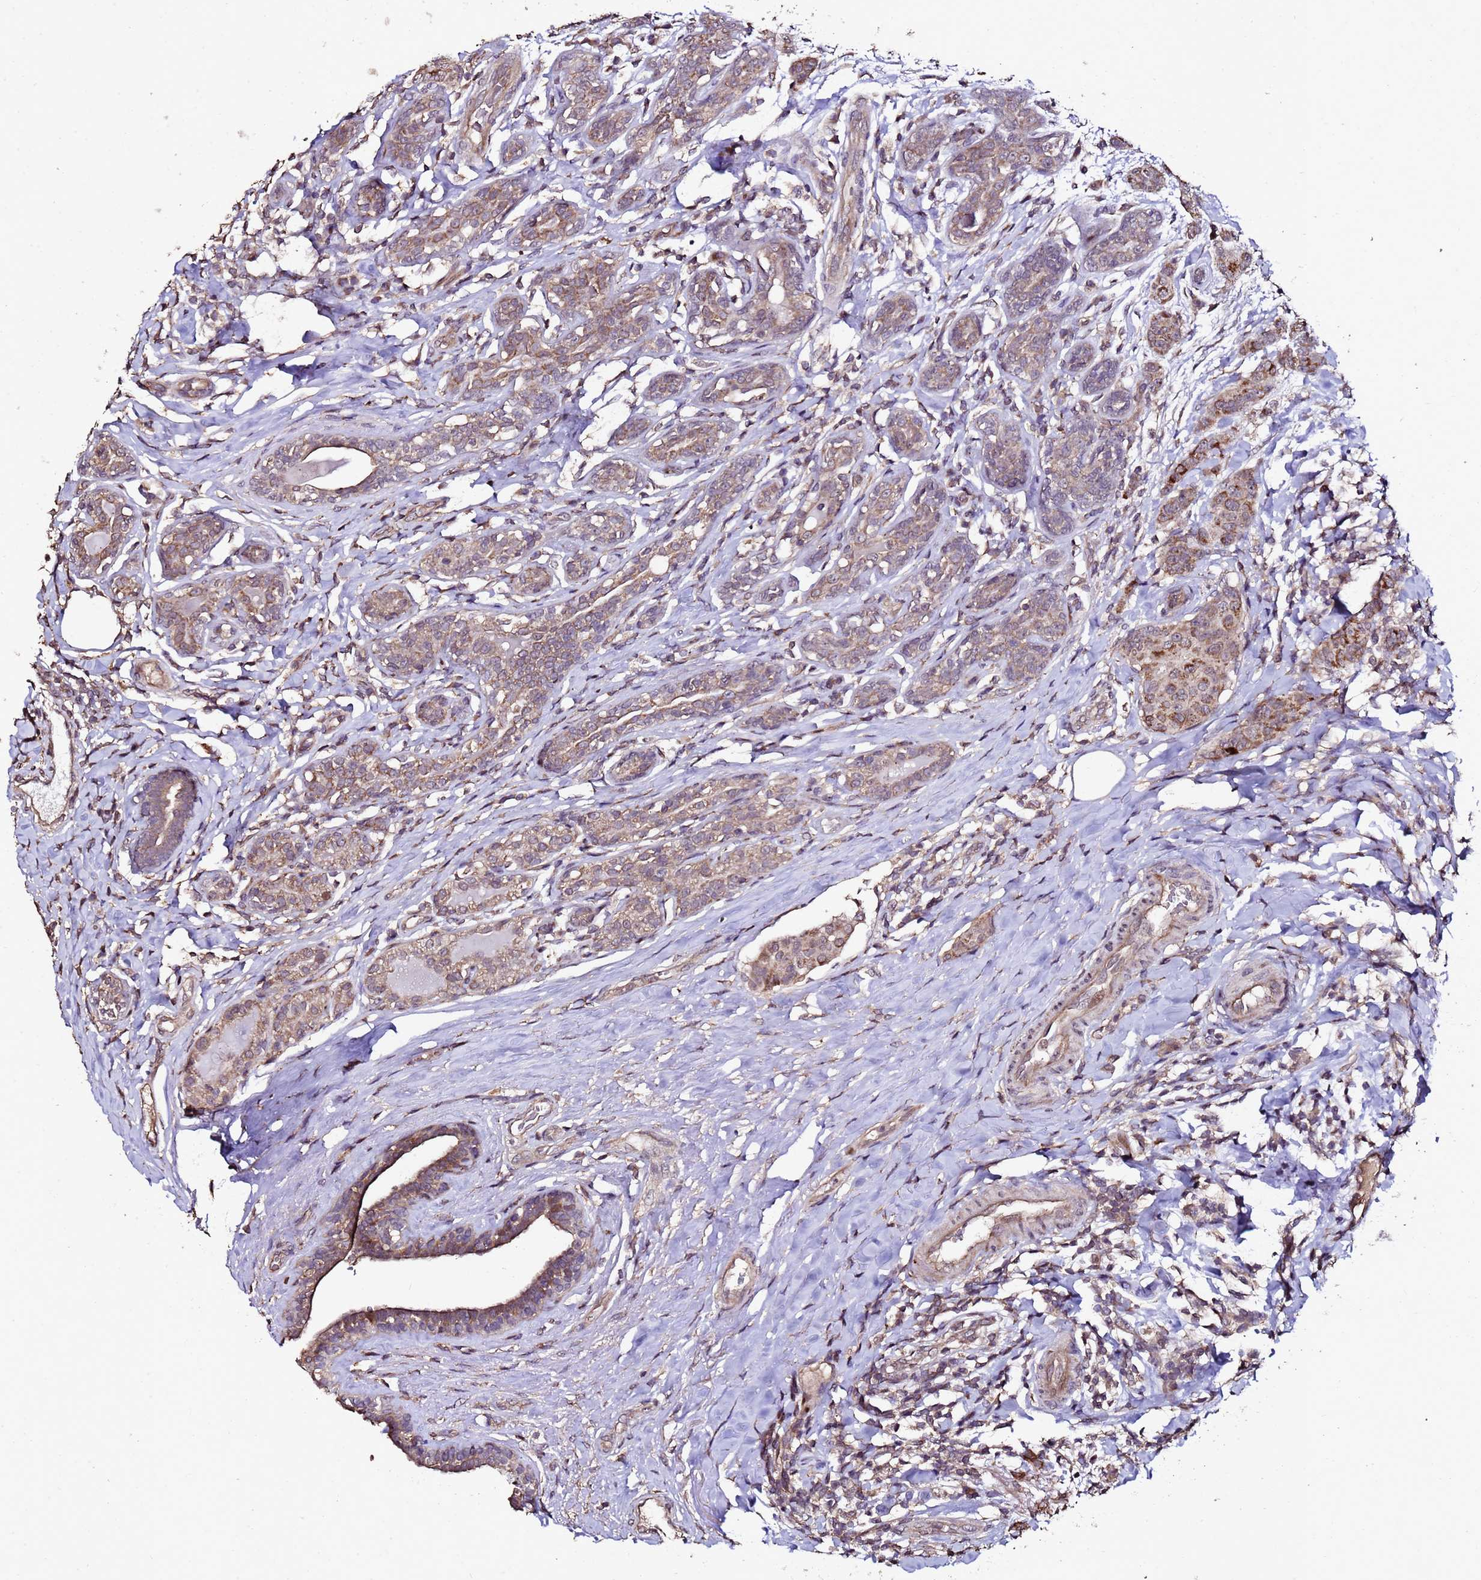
{"staining": {"intensity": "moderate", "quantity": ">75%", "location": "cytoplasmic/membranous"}, "tissue": "breast cancer", "cell_type": "Tumor cells", "image_type": "cancer", "snomed": [{"axis": "morphology", "description": "Duct carcinoma"}, {"axis": "topography", "description": "Breast"}], "caption": "Immunohistochemical staining of human breast cancer exhibits medium levels of moderate cytoplasmic/membranous positivity in about >75% of tumor cells.", "gene": "PRODH", "patient": {"sex": "female", "age": 40}}